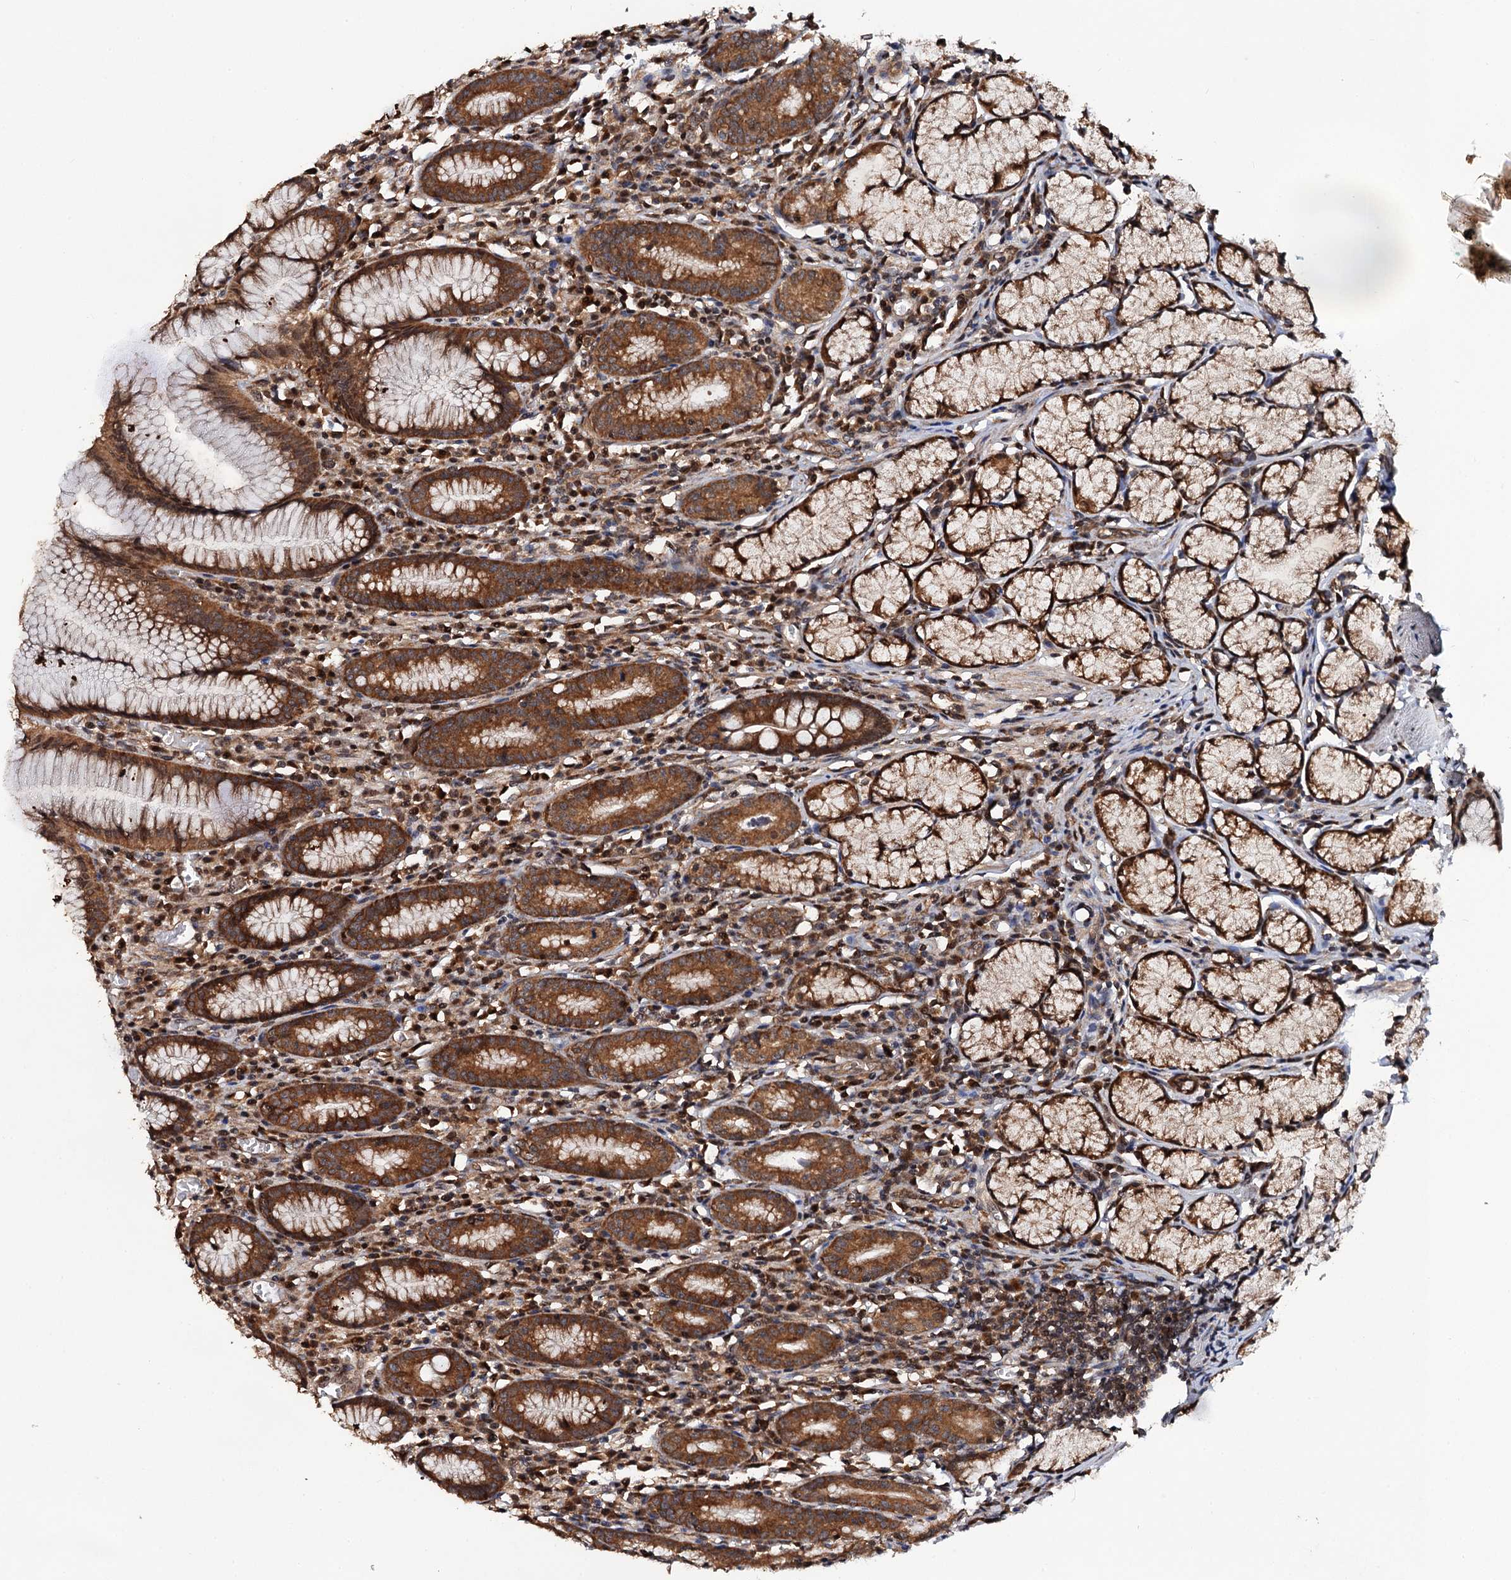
{"staining": {"intensity": "moderate", "quantity": ">75%", "location": "cytoplasmic/membranous"}, "tissue": "stomach", "cell_type": "Glandular cells", "image_type": "normal", "snomed": [{"axis": "morphology", "description": "Normal tissue, NOS"}, {"axis": "topography", "description": "Stomach"}], "caption": "Protein staining reveals moderate cytoplasmic/membranous positivity in approximately >75% of glandular cells in benign stomach.", "gene": "MIER2", "patient": {"sex": "male", "age": 55}}